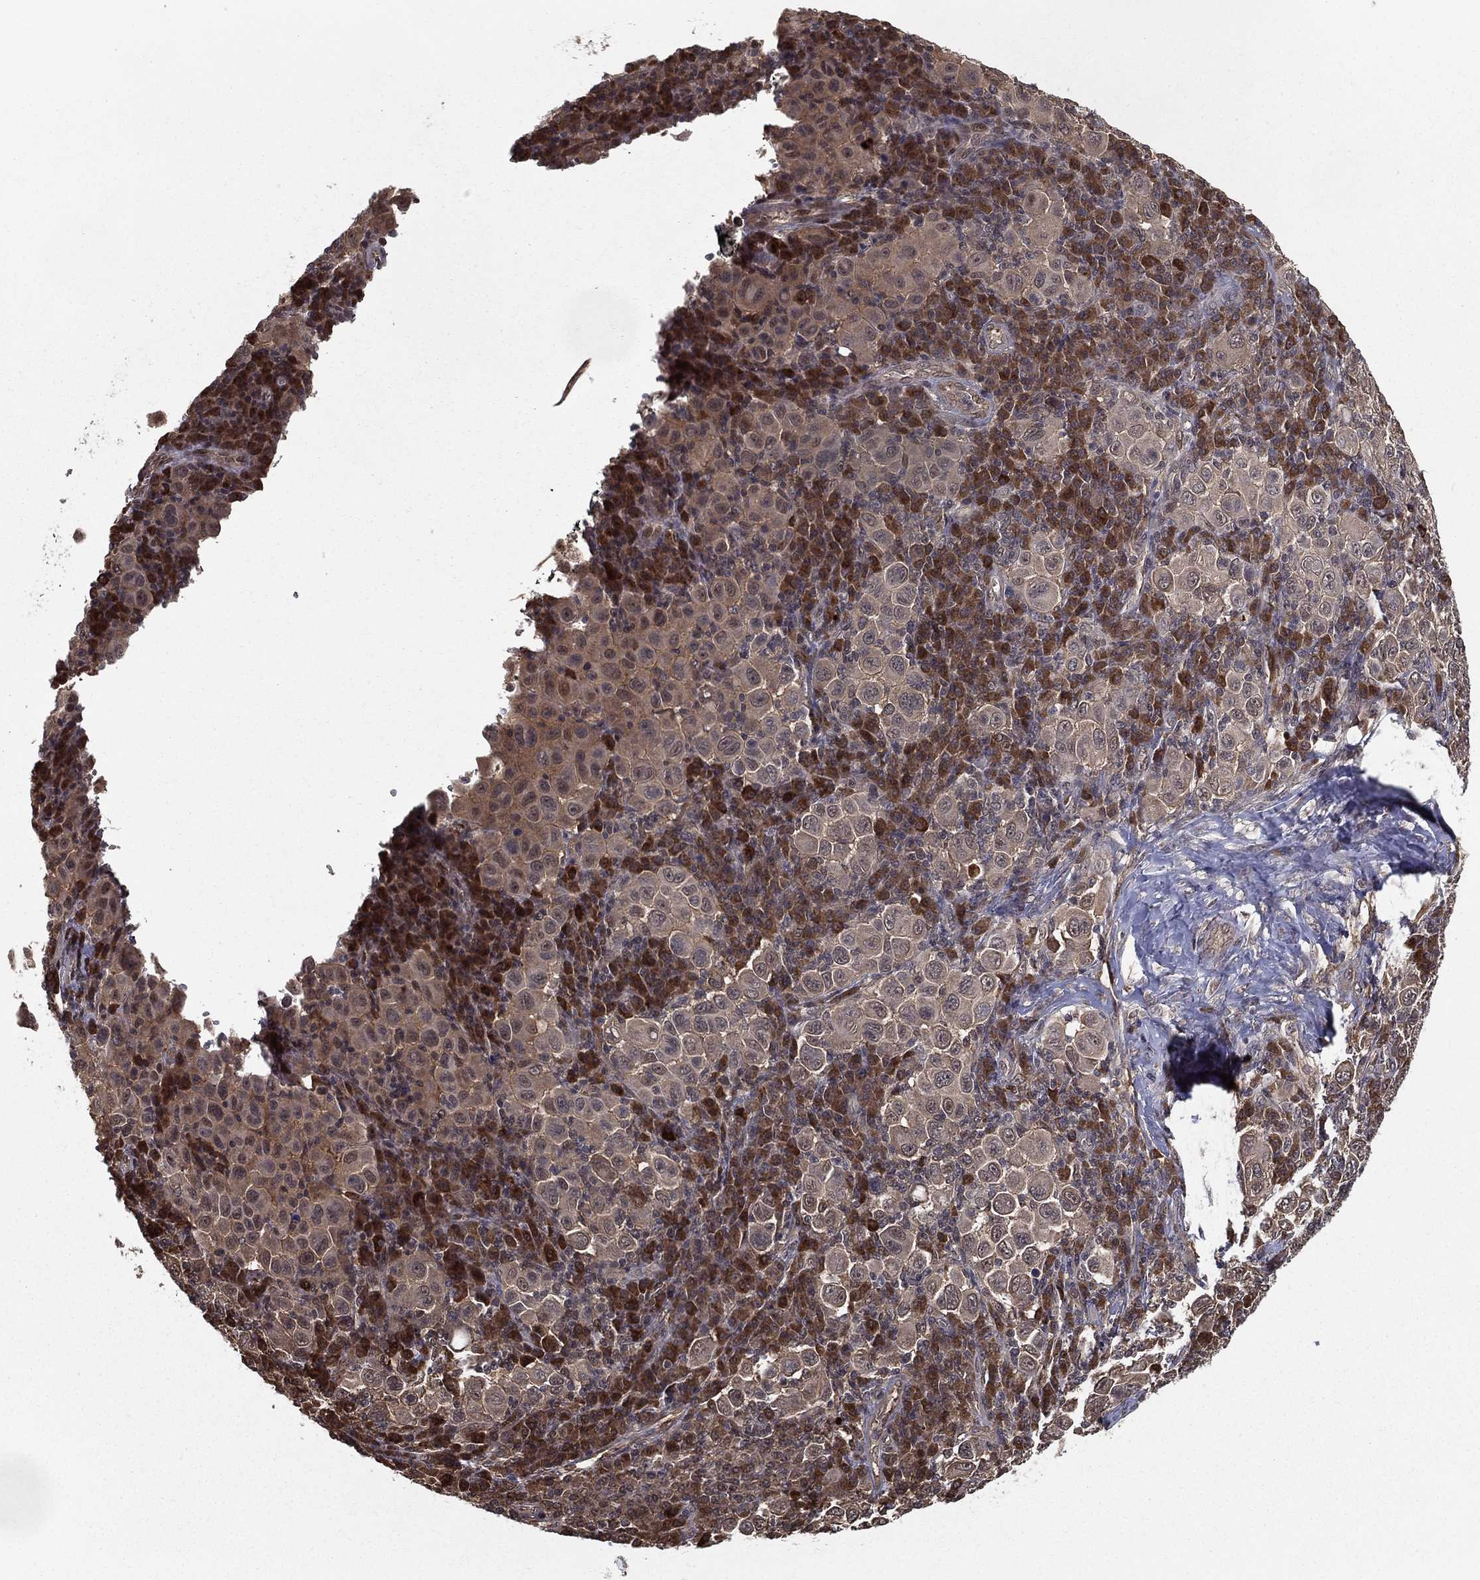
{"staining": {"intensity": "negative", "quantity": "none", "location": "none"}, "tissue": "melanoma", "cell_type": "Tumor cells", "image_type": "cancer", "snomed": [{"axis": "morphology", "description": "Malignant melanoma, NOS"}, {"axis": "topography", "description": "Skin"}], "caption": "This is an immunohistochemistry (IHC) photomicrograph of malignant melanoma. There is no staining in tumor cells.", "gene": "SLC6A6", "patient": {"sex": "female", "age": 57}}